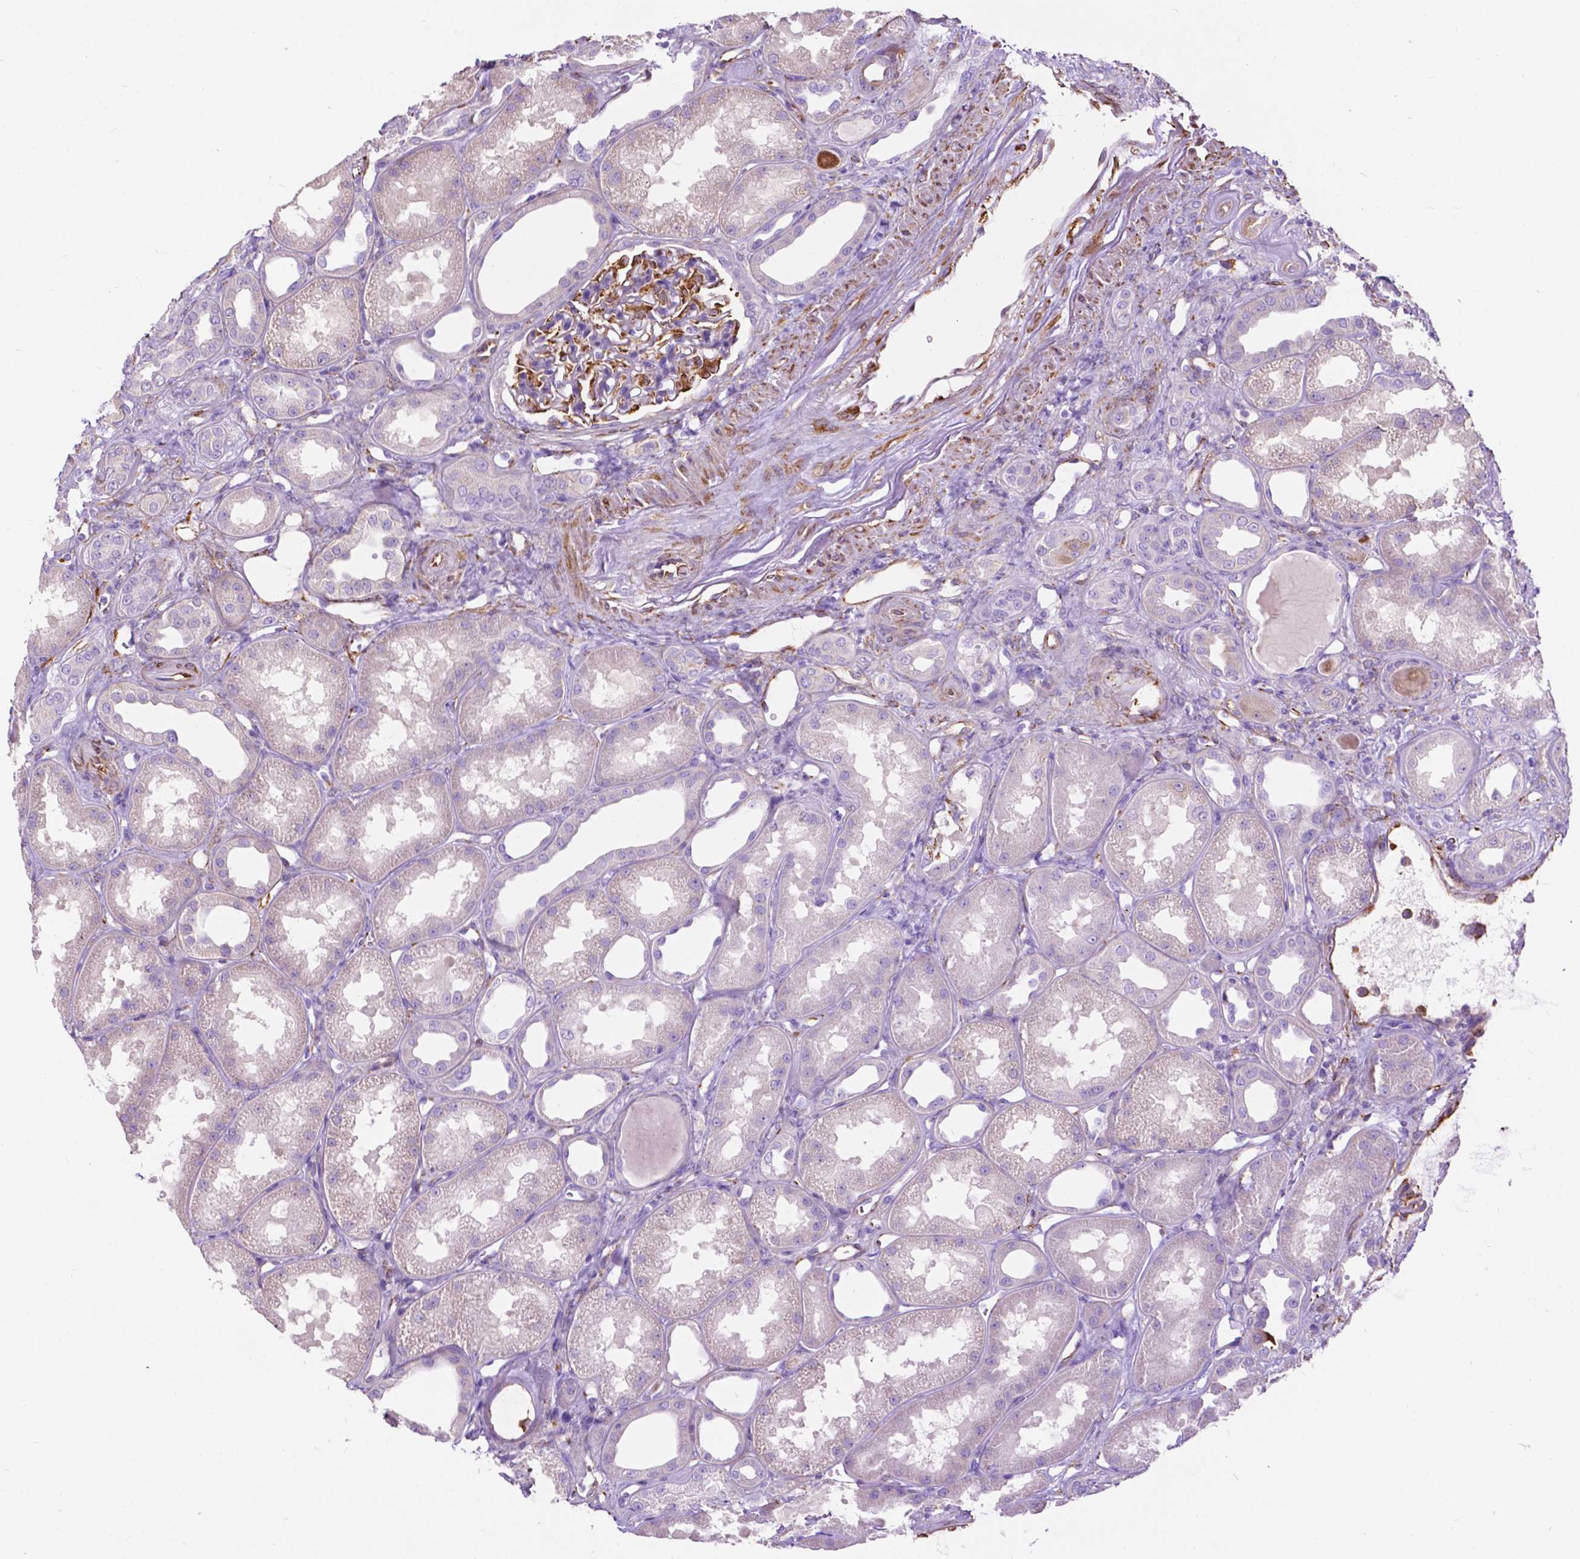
{"staining": {"intensity": "negative", "quantity": "none", "location": "none"}, "tissue": "kidney", "cell_type": "Cells in glomeruli", "image_type": "normal", "snomed": [{"axis": "morphology", "description": "Normal tissue, NOS"}, {"axis": "topography", "description": "Kidney"}], "caption": "This micrograph is of unremarkable kidney stained with immunohistochemistry to label a protein in brown with the nuclei are counter-stained blue. There is no expression in cells in glomeruli. (DAB (3,3'-diaminobenzidine) immunohistochemistry (IHC), high magnification).", "gene": "PCDHA12", "patient": {"sex": "male", "age": 61}}